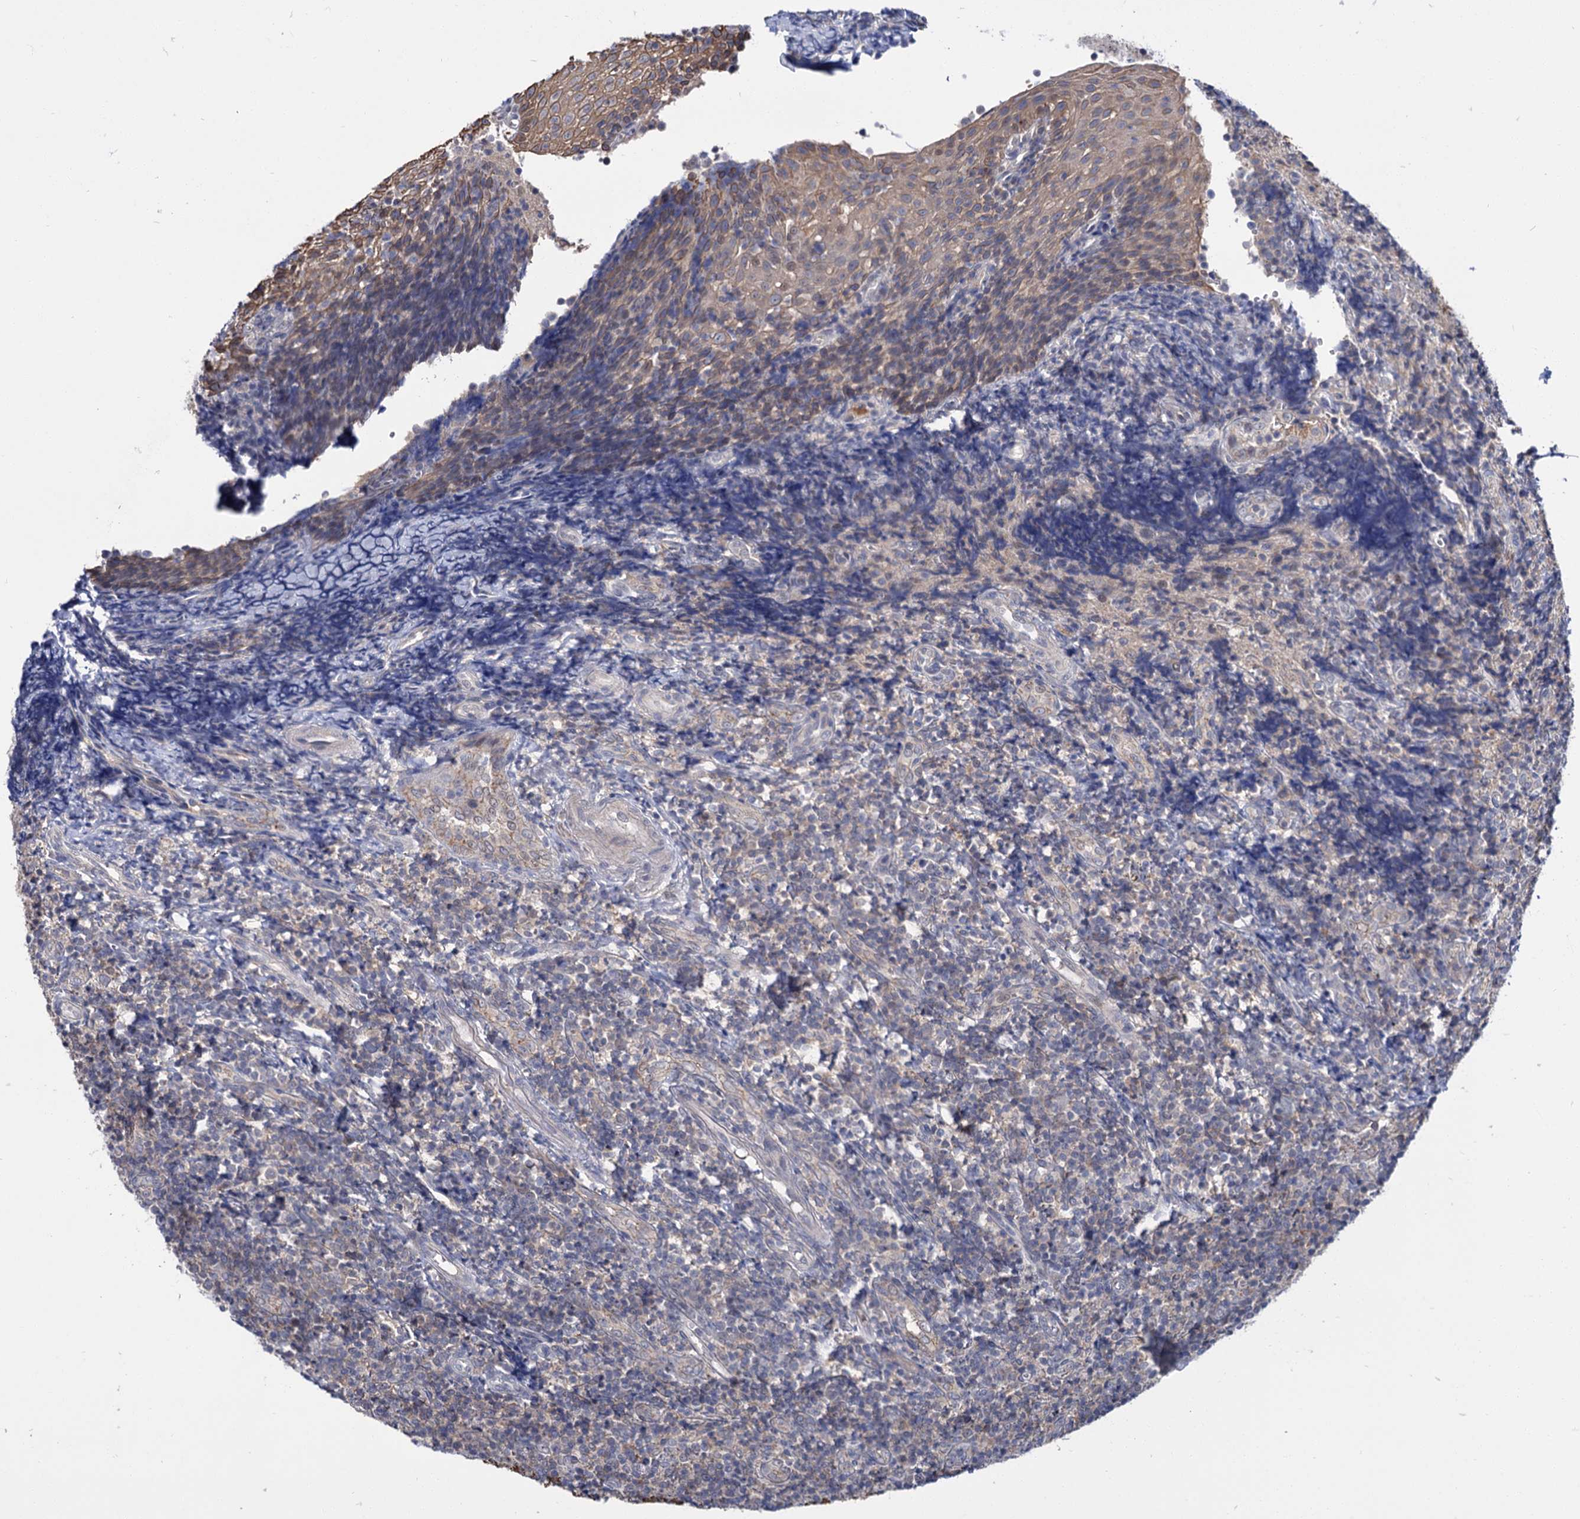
{"staining": {"intensity": "negative", "quantity": "none", "location": "none"}, "tissue": "tonsil", "cell_type": "Germinal center cells", "image_type": "normal", "snomed": [{"axis": "morphology", "description": "Normal tissue, NOS"}, {"axis": "topography", "description": "Tonsil"}], "caption": "High power microscopy histopathology image of an immunohistochemistry (IHC) micrograph of normal tonsil, revealing no significant expression in germinal center cells. (Brightfield microscopy of DAB (3,3'-diaminobenzidine) IHC at high magnification).", "gene": "NEK10", "patient": {"sex": "female", "age": 19}}